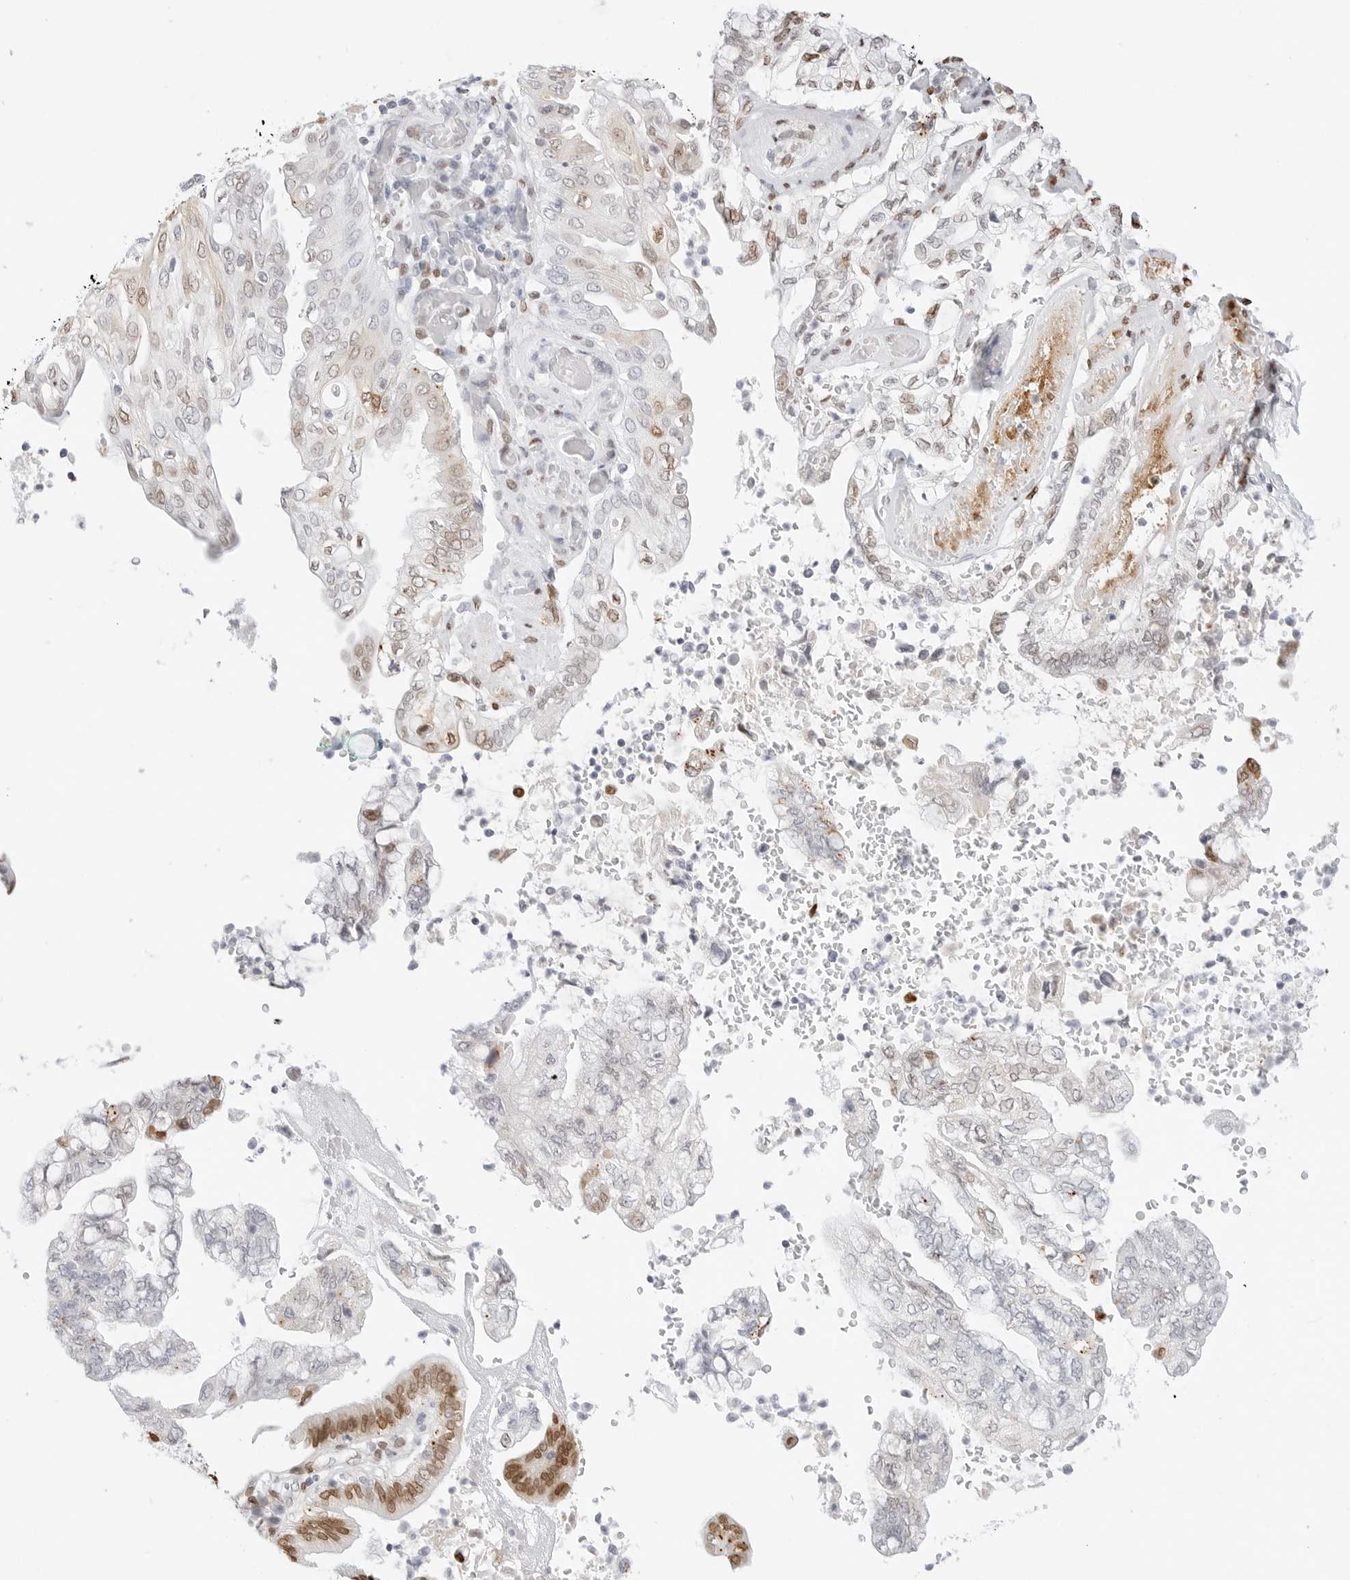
{"staining": {"intensity": "moderate", "quantity": "<25%", "location": "nuclear"}, "tissue": "pancreatic cancer", "cell_type": "Tumor cells", "image_type": "cancer", "snomed": [{"axis": "morphology", "description": "Adenocarcinoma, NOS"}, {"axis": "topography", "description": "Pancreas"}], "caption": "Immunohistochemical staining of adenocarcinoma (pancreatic) shows moderate nuclear protein staining in approximately <25% of tumor cells.", "gene": "SPIDR", "patient": {"sex": "female", "age": 73}}